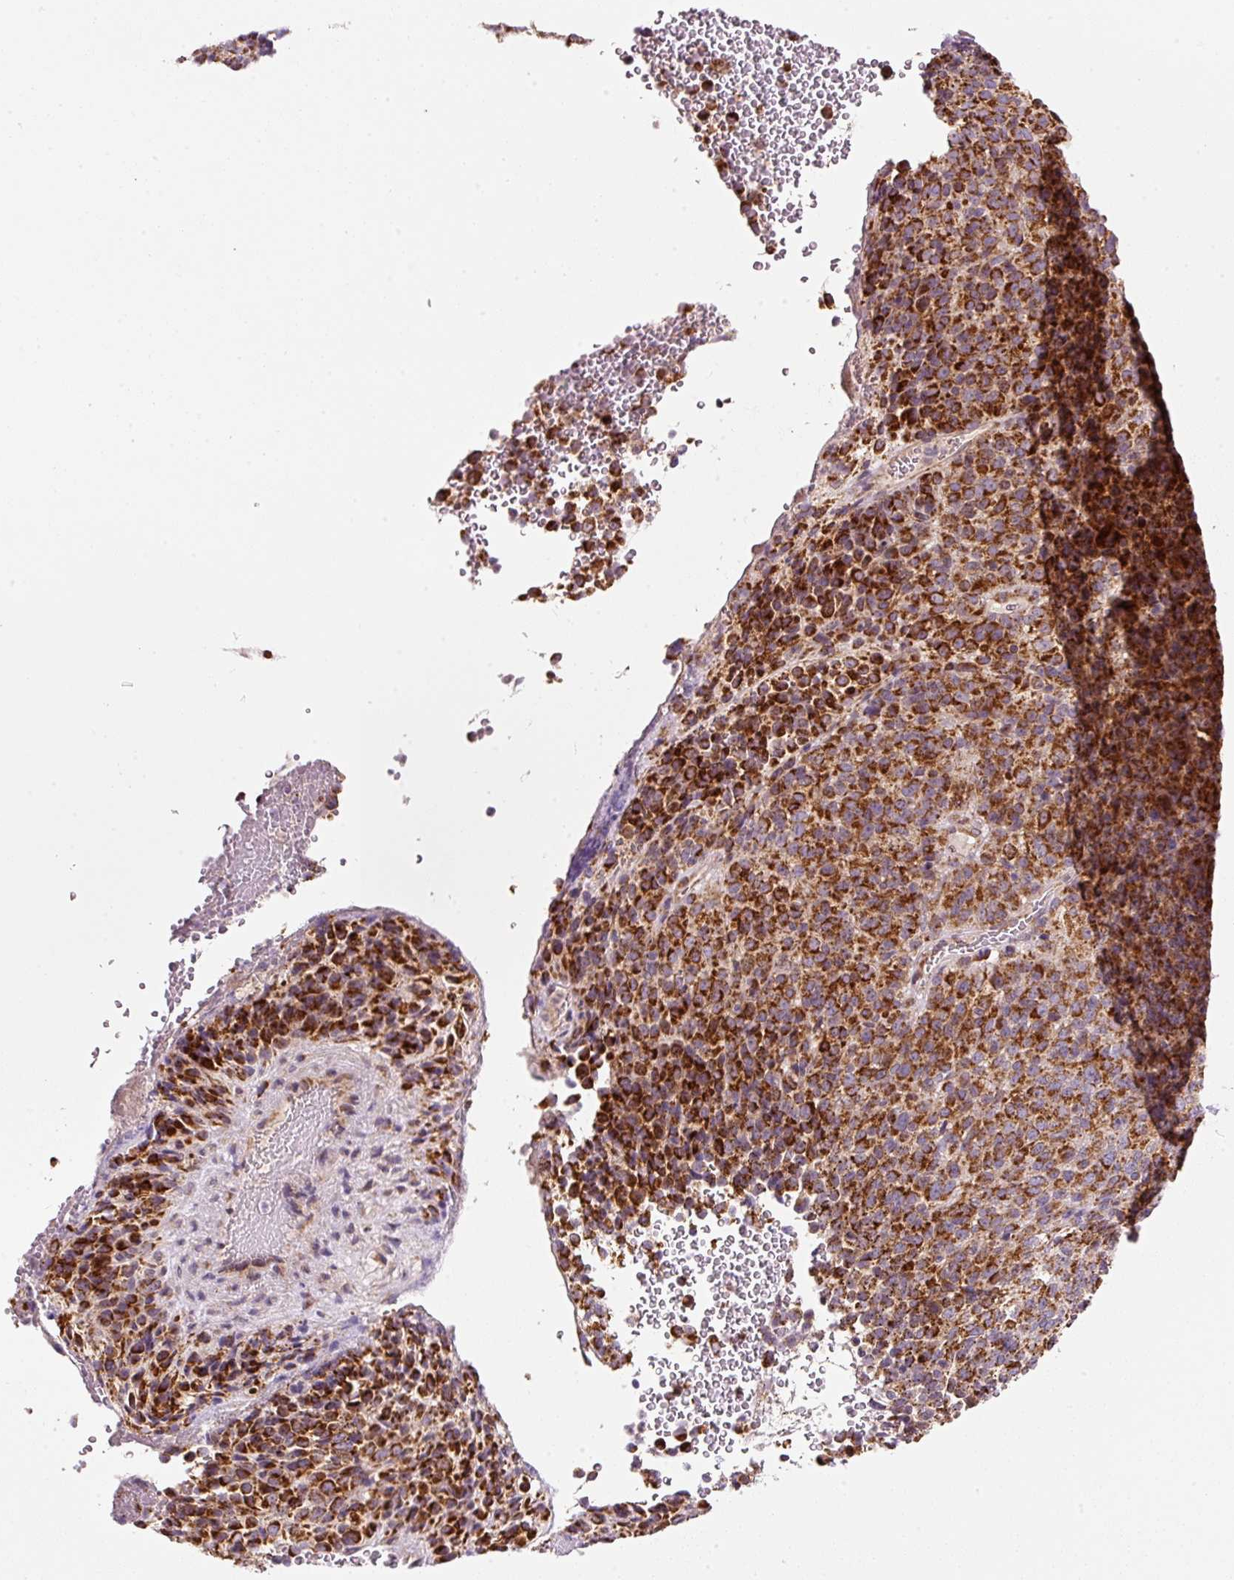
{"staining": {"intensity": "strong", "quantity": ">75%", "location": "cytoplasmic/membranous"}, "tissue": "melanoma", "cell_type": "Tumor cells", "image_type": "cancer", "snomed": [{"axis": "morphology", "description": "Malignant melanoma, Metastatic site"}, {"axis": "topography", "description": "Brain"}], "caption": "Melanoma was stained to show a protein in brown. There is high levels of strong cytoplasmic/membranous expression in approximately >75% of tumor cells. The staining was performed using DAB, with brown indicating positive protein expression. Nuclei are stained blue with hematoxylin.", "gene": "FAM78B", "patient": {"sex": "female", "age": 56}}